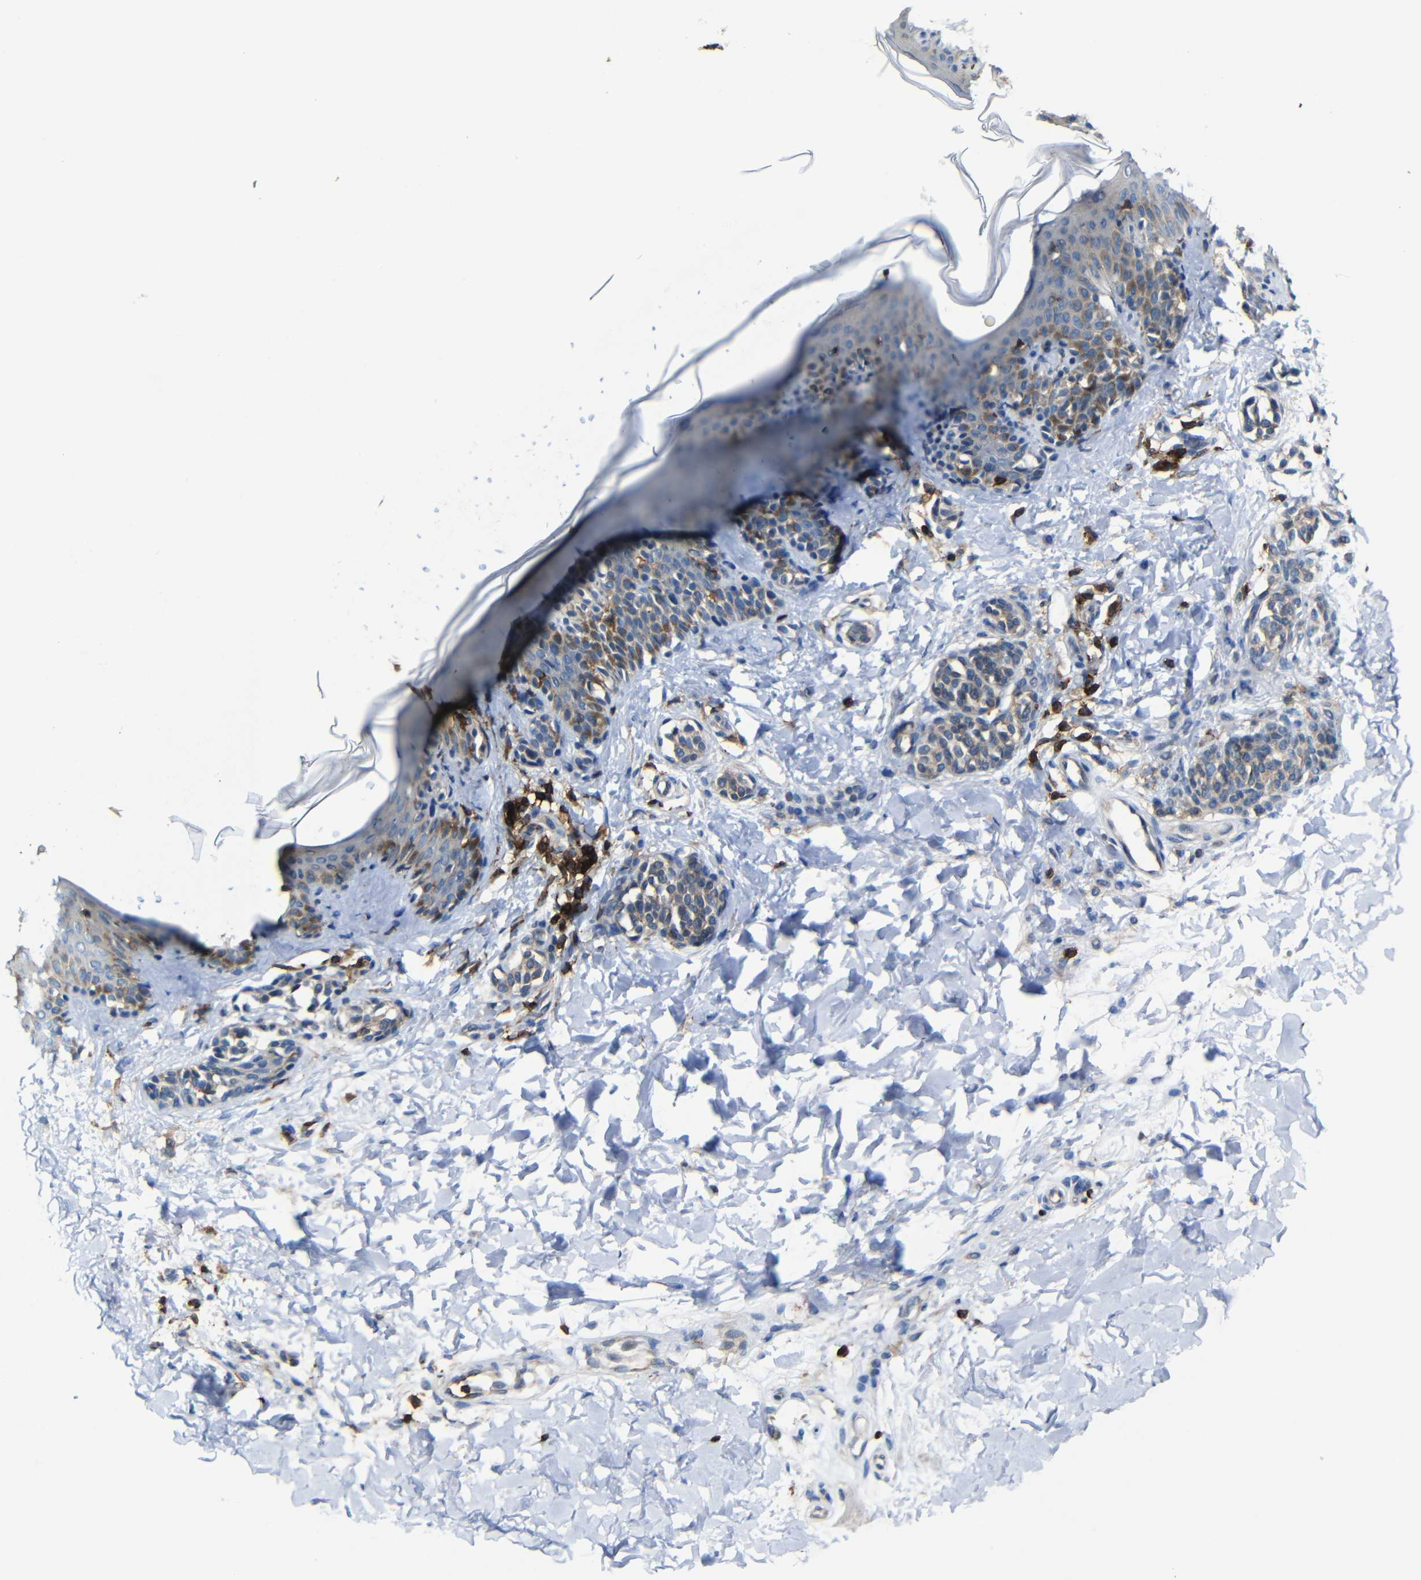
{"staining": {"intensity": "negative", "quantity": "none", "location": "none"}, "tissue": "skin", "cell_type": "Fibroblasts", "image_type": "normal", "snomed": [{"axis": "morphology", "description": "Normal tissue, NOS"}, {"axis": "topography", "description": "Skin"}], "caption": "High power microscopy histopathology image of an immunohistochemistry (IHC) micrograph of unremarkable skin, revealing no significant expression in fibroblasts.", "gene": "P2RY12", "patient": {"sex": "male", "age": 16}}